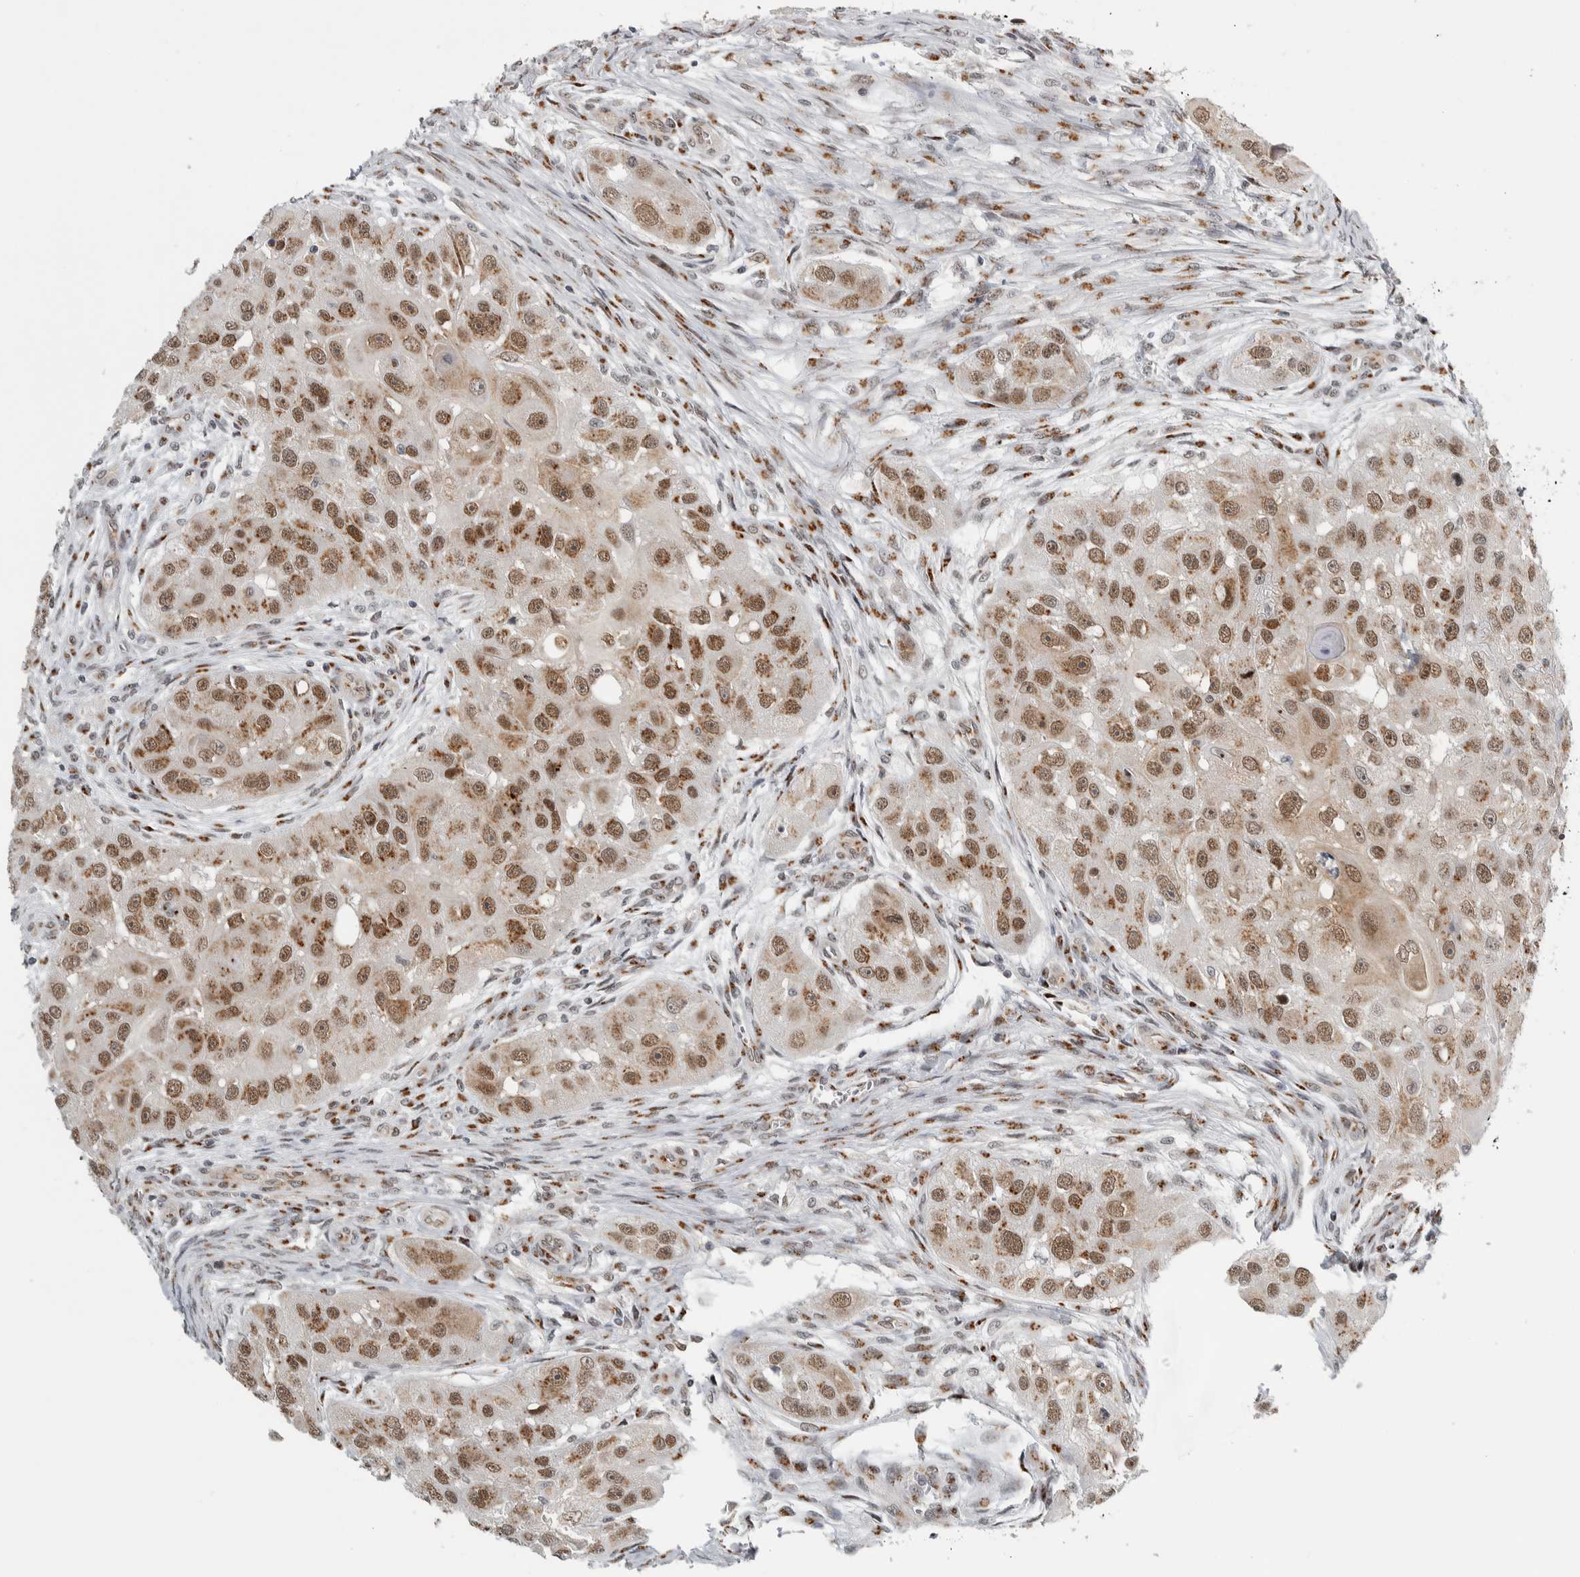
{"staining": {"intensity": "moderate", "quantity": ">75%", "location": "cytoplasmic/membranous,nuclear"}, "tissue": "head and neck cancer", "cell_type": "Tumor cells", "image_type": "cancer", "snomed": [{"axis": "morphology", "description": "Normal tissue, NOS"}, {"axis": "morphology", "description": "Squamous cell carcinoma, NOS"}, {"axis": "topography", "description": "Skeletal muscle"}, {"axis": "topography", "description": "Head-Neck"}], "caption": "A brown stain highlights moderate cytoplasmic/membranous and nuclear expression of a protein in head and neck squamous cell carcinoma tumor cells.", "gene": "ZMYND8", "patient": {"sex": "male", "age": 51}}